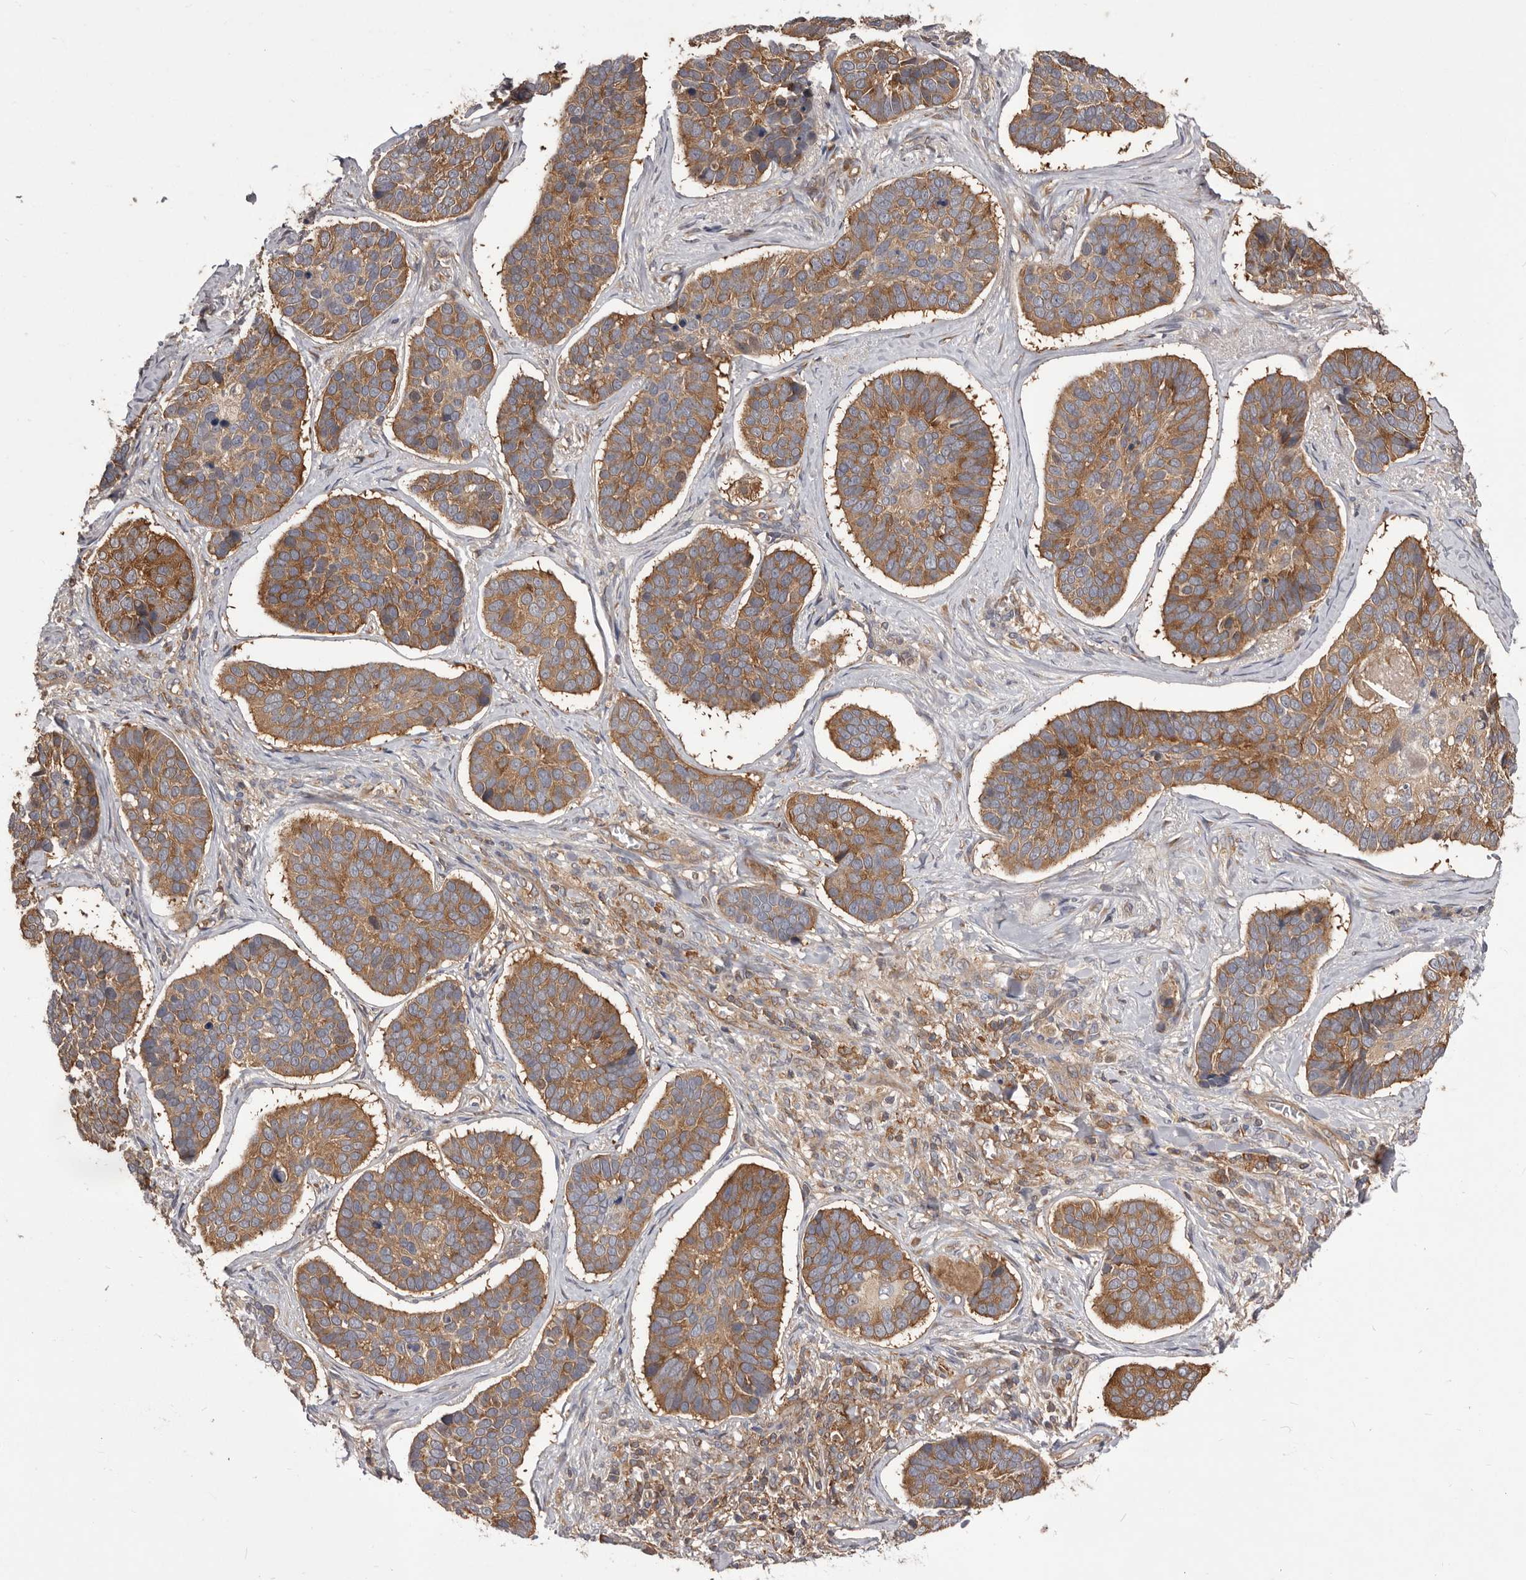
{"staining": {"intensity": "moderate", "quantity": ">75%", "location": "cytoplasmic/membranous"}, "tissue": "skin cancer", "cell_type": "Tumor cells", "image_type": "cancer", "snomed": [{"axis": "morphology", "description": "Basal cell carcinoma"}, {"axis": "topography", "description": "Skin"}], "caption": "Immunohistochemical staining of human skin basal cell carcinoma displays medium levels of moderate cytoplasmic/membranous protein expression in about >75% of tumor cells.", "gene": "HBS1L", "patient": {"sex": "male", "age": 62}}